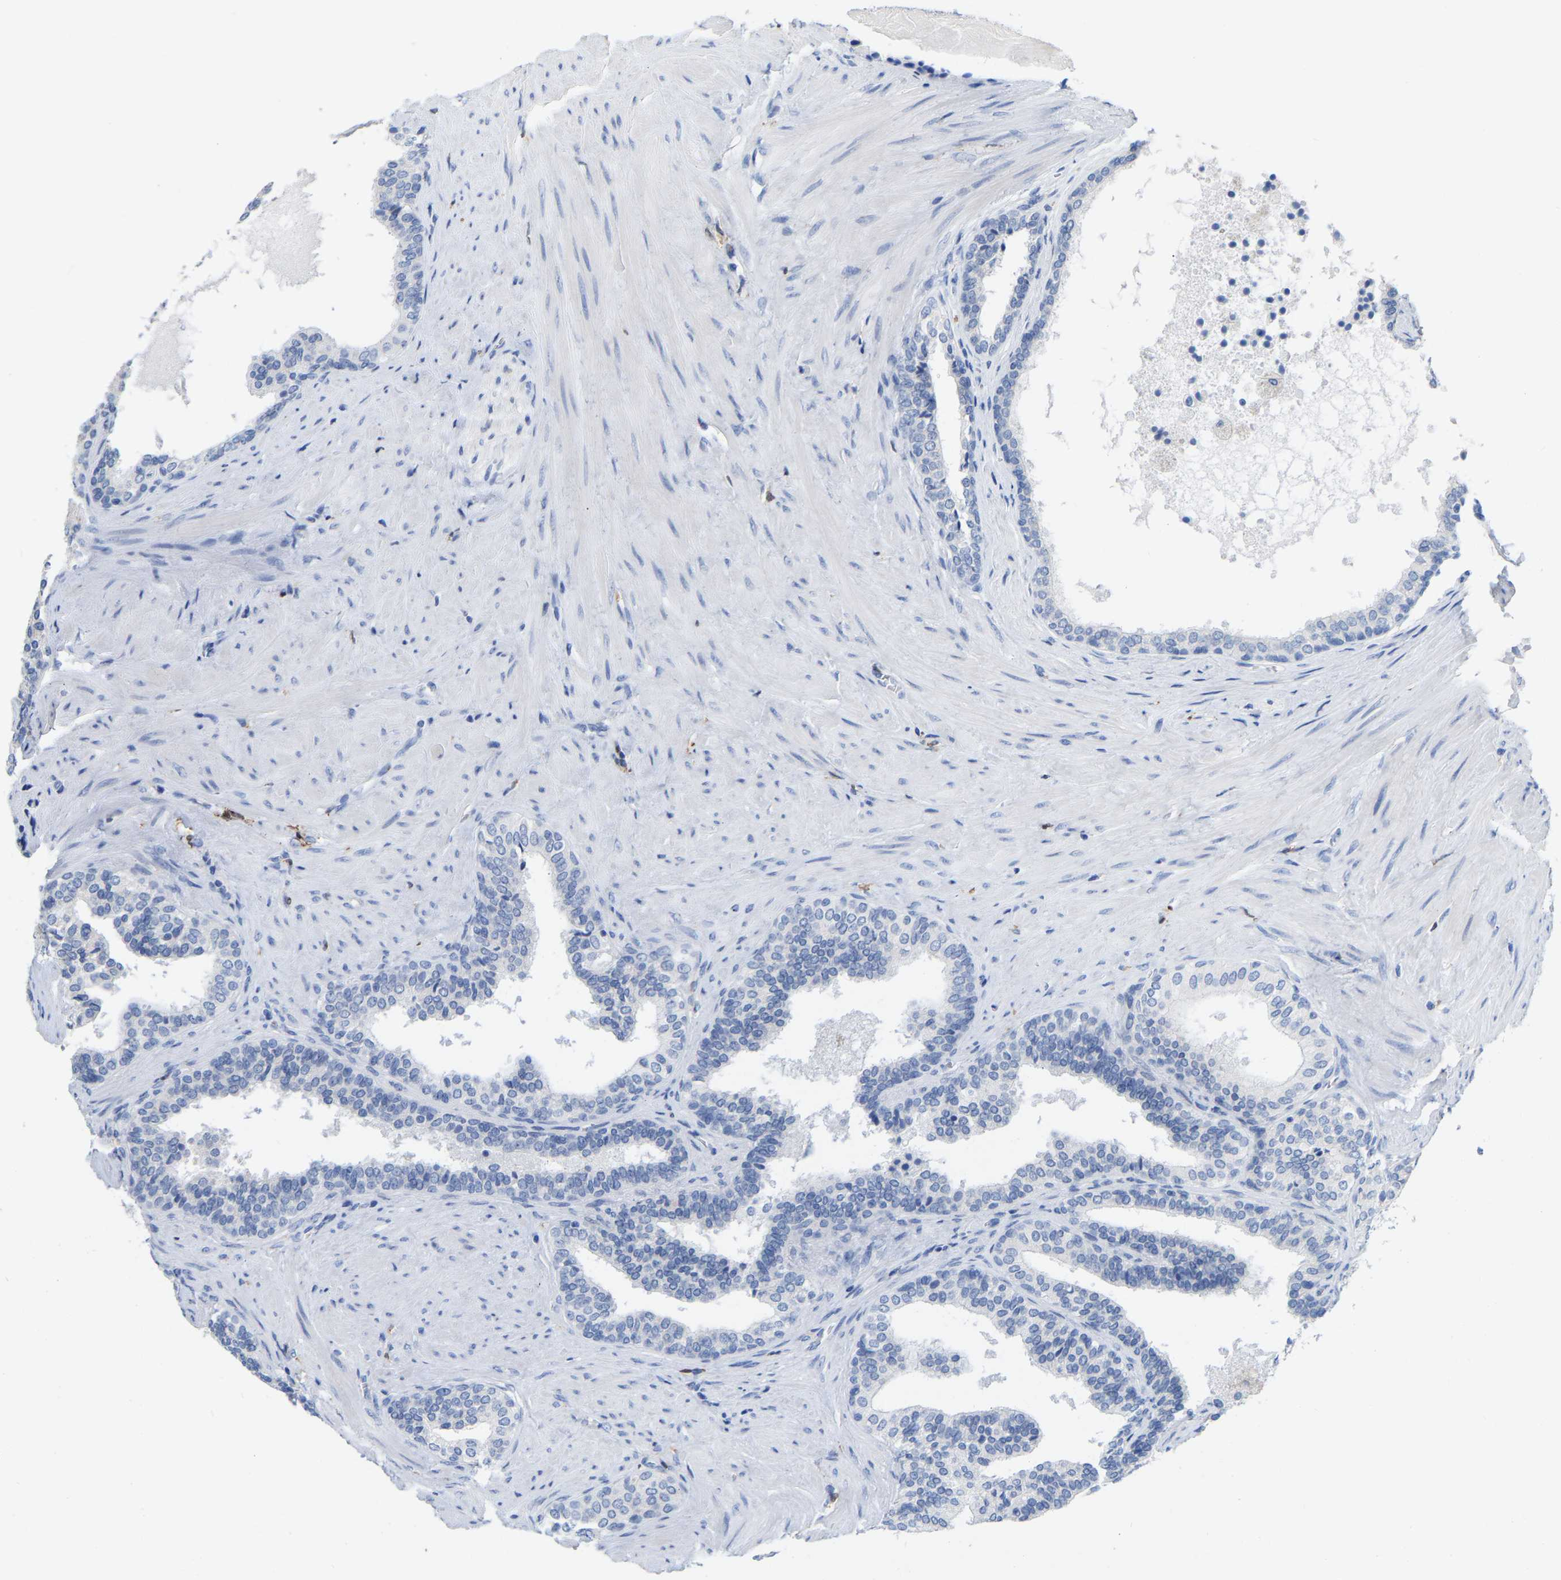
{"staining": {"intensity": "negative", "quantity": "none", "location": "none"}, "tissue": "prostate cancer", "cell_type": "Tumor cells", "image_type": "cancer", "snomed": [{"axis": "morphology", "description": "Adenocarcinoma, Low grade"}, {"axis": "topography", "description": "Prostate"}], "caption": "Tumor cells are negative for protein expression in human prostate cancer. (DAB (3,3'-diaminobenzidine) immunohistochemistry (IHC) with hematoxylin counter stain).", "gene": "ULBP2", "patient": {"sex": "male", "age": 60}}